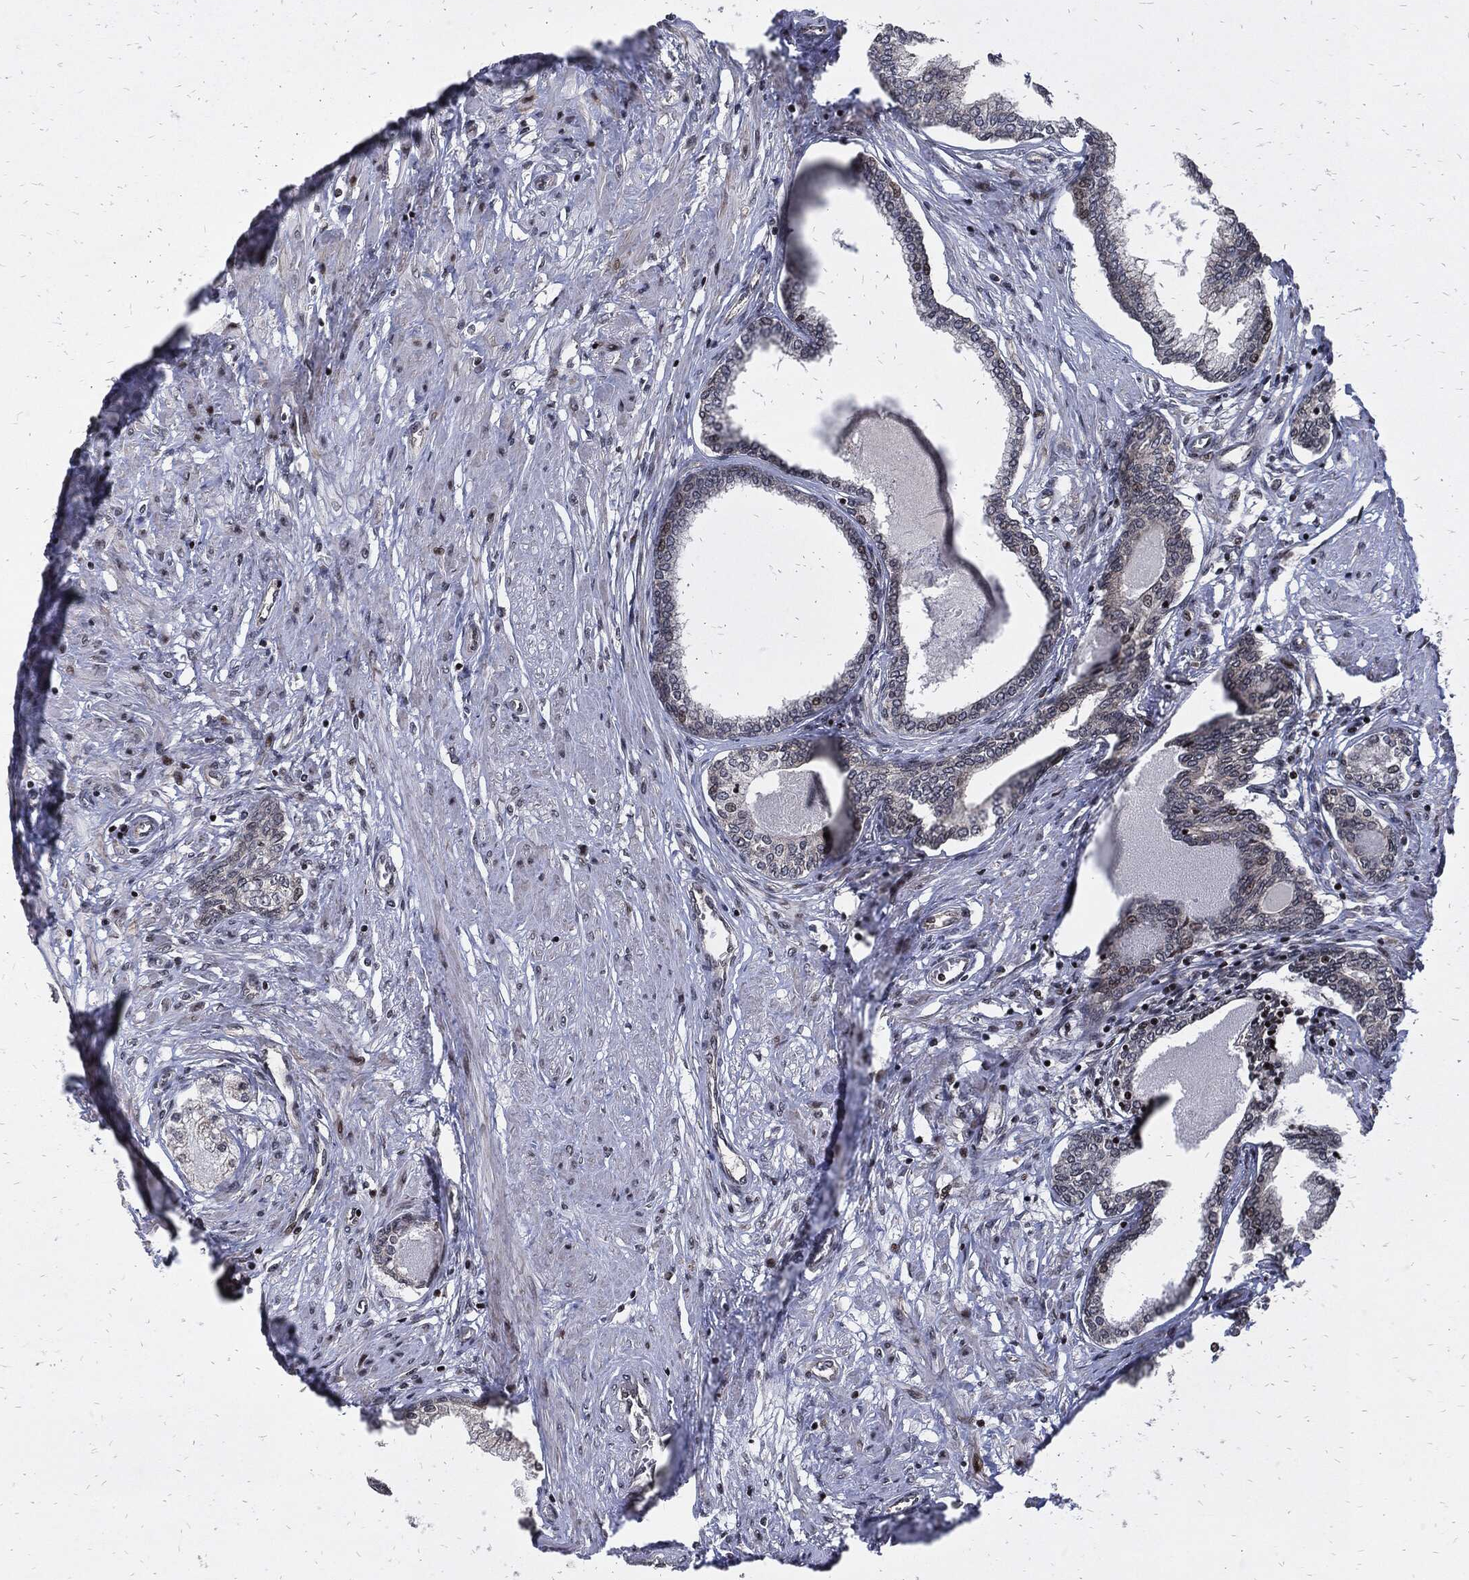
{"staining": {"intensity": "weak", "quantity": "<25%", "location": "nuclear"}, "tissue": "prostate cancer", "cell_type": "Tumor cells", "image_type": "cancer", "snomed": [{"axis": "morphology", "description": "Adenocarcinoma, Low grade"}, {"axis": "topography", "description": "Prostate and seminal vesicle, NOS"}], "caption": "IHC photomicrograph of neoplastic tissue: human prostate low-grade adenocarcinoma stained with DAB (3,3'-diaminobenzidine) reveals no significant protein expression in tumor cells. (DAB (3,3'-diaminobenzidine) immunohistochemistry (IHC) with hematoxylin counter stain).", "gene": "ZNF775", "patient": {"sex": "male", "age": 61}}